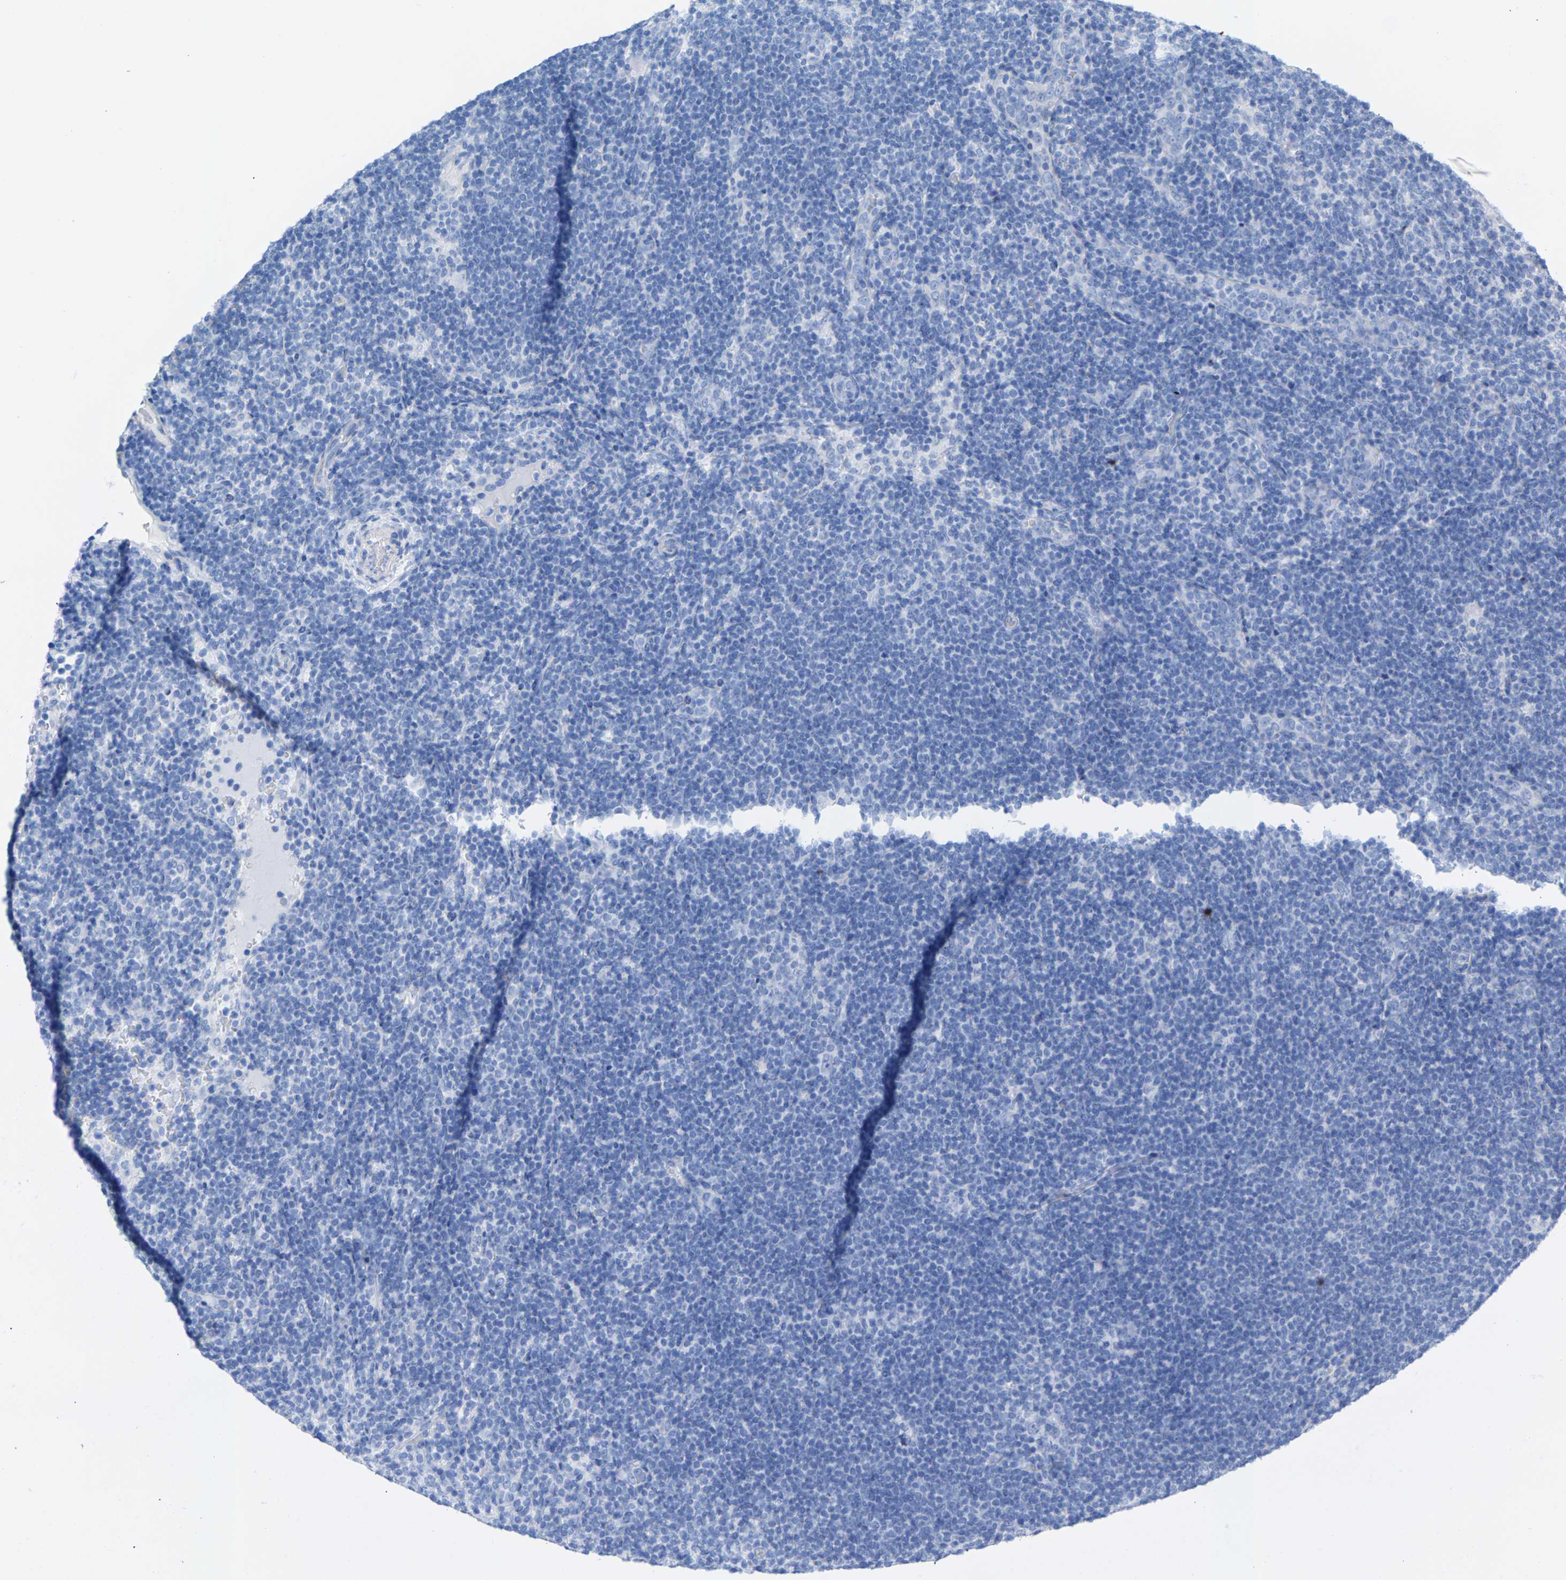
{"staining": {"intensity": "negative", "quantity": "none", "location": "none"}, "tissue": "lymphoma", "cell_type": "Tumor cells", "image_type": "cancer", "snomed": [{"axis": "morphology", "description": "Hodgkin's disease, NOS"}, {"axis": "topography", "description": "Lymph node"}], "caption": "Image shows no protein positivity in tumor cells of lymphoma tissue.", "gene": "CPA1", "patient": {"sex": "female", "age": 57}}